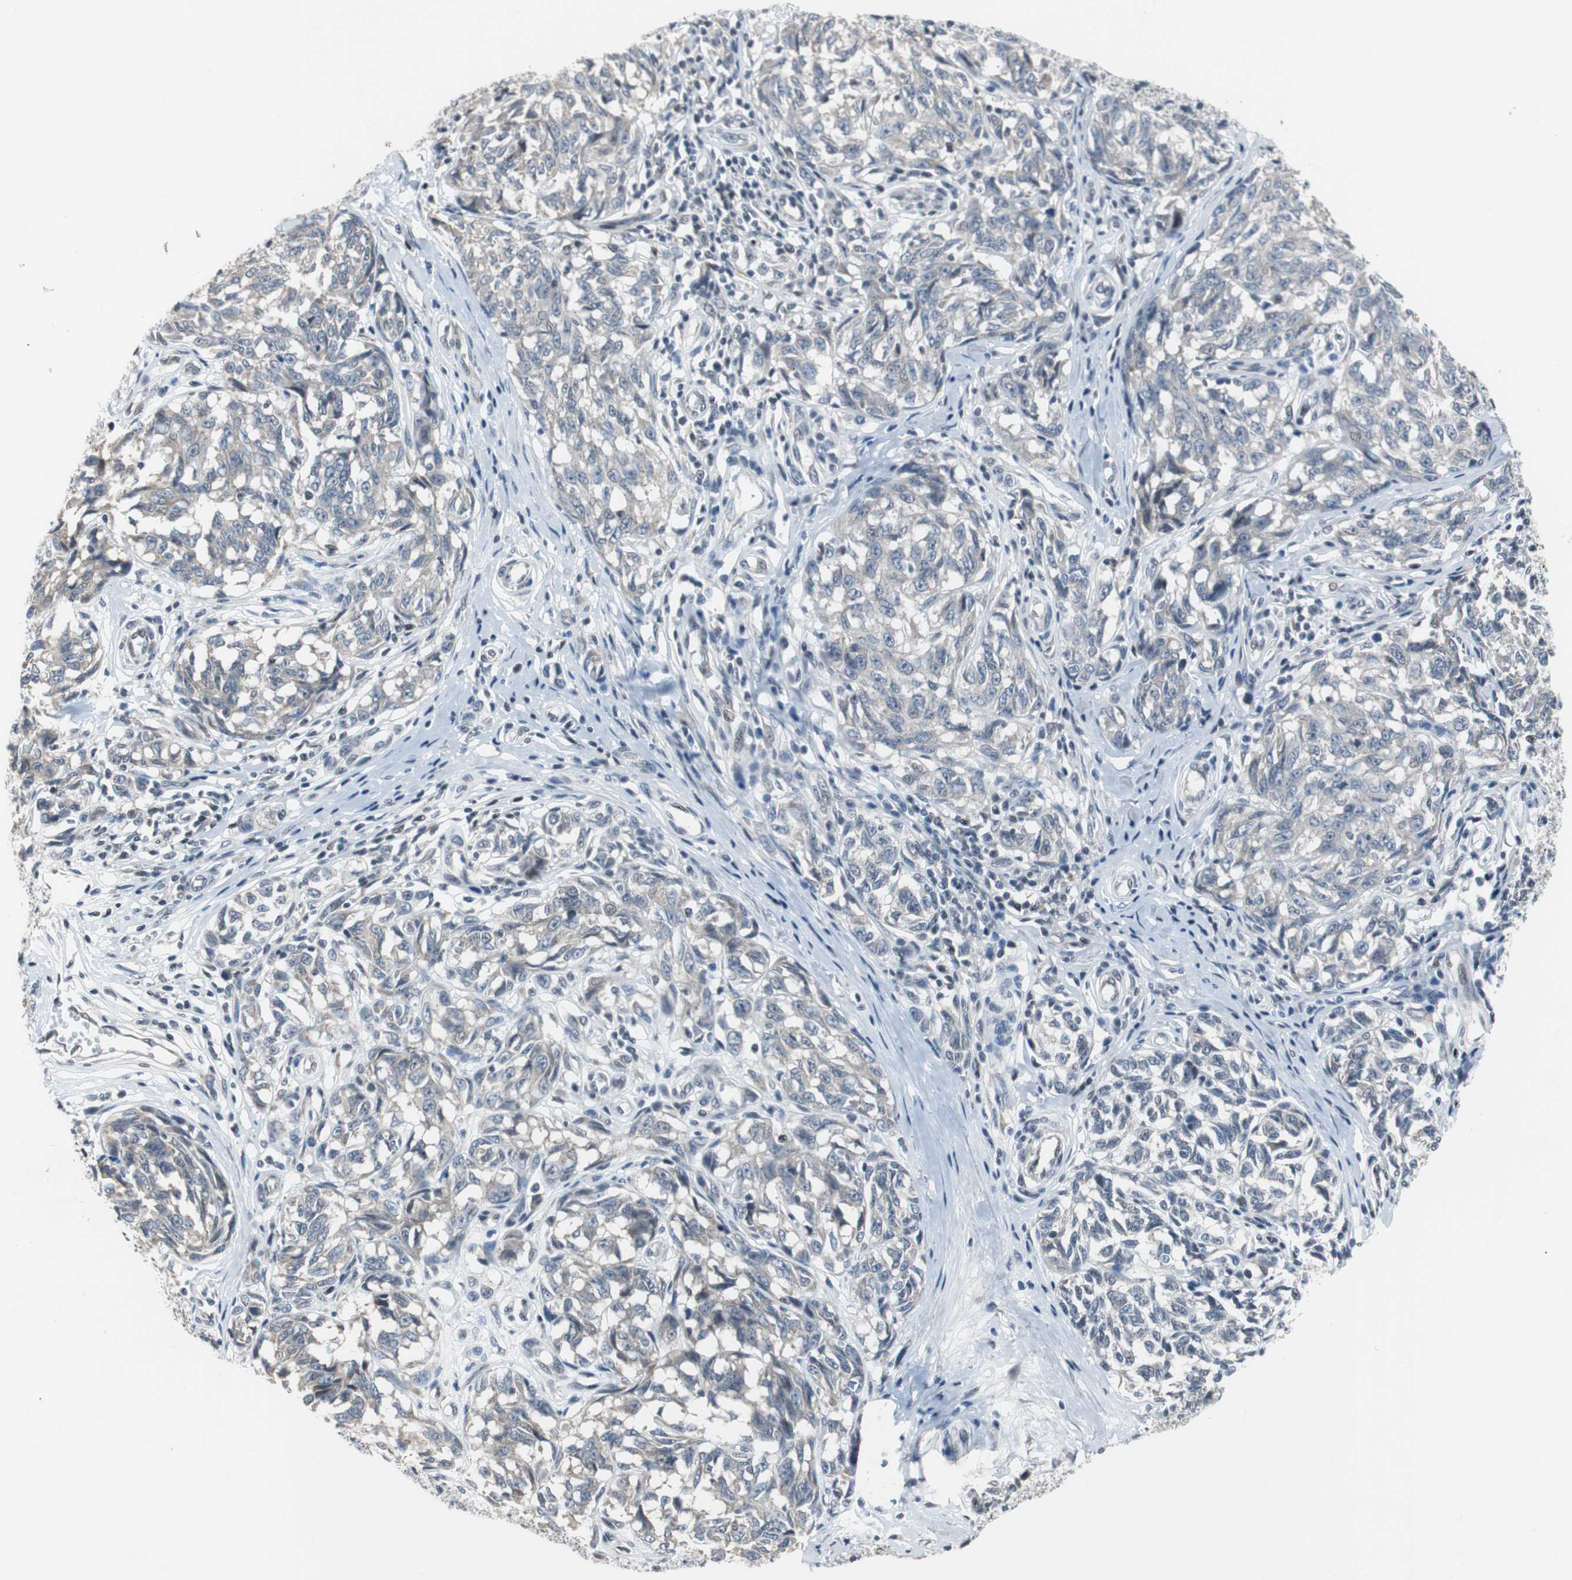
{"staining": {"intensity": "weak", "quantity": "<25%", "location": "cytoplasmic/membranous"}, "tissue": "melanoma", "cell_type": "Tumor cells", "image_type": "cancer", "snomed": [{"axis": "morphology", "description": "Malignant melanoma, NOS"}, {"axis": "topography", "description": "Skin"}], "caption": "Immunohistochemistry (IHC) photomicrograph of melanoma stained for a protein (brown), which demonstrates no expression in tumor cells.", "gene": "TP63", "patient": {"sex": "female", "age": 64}}